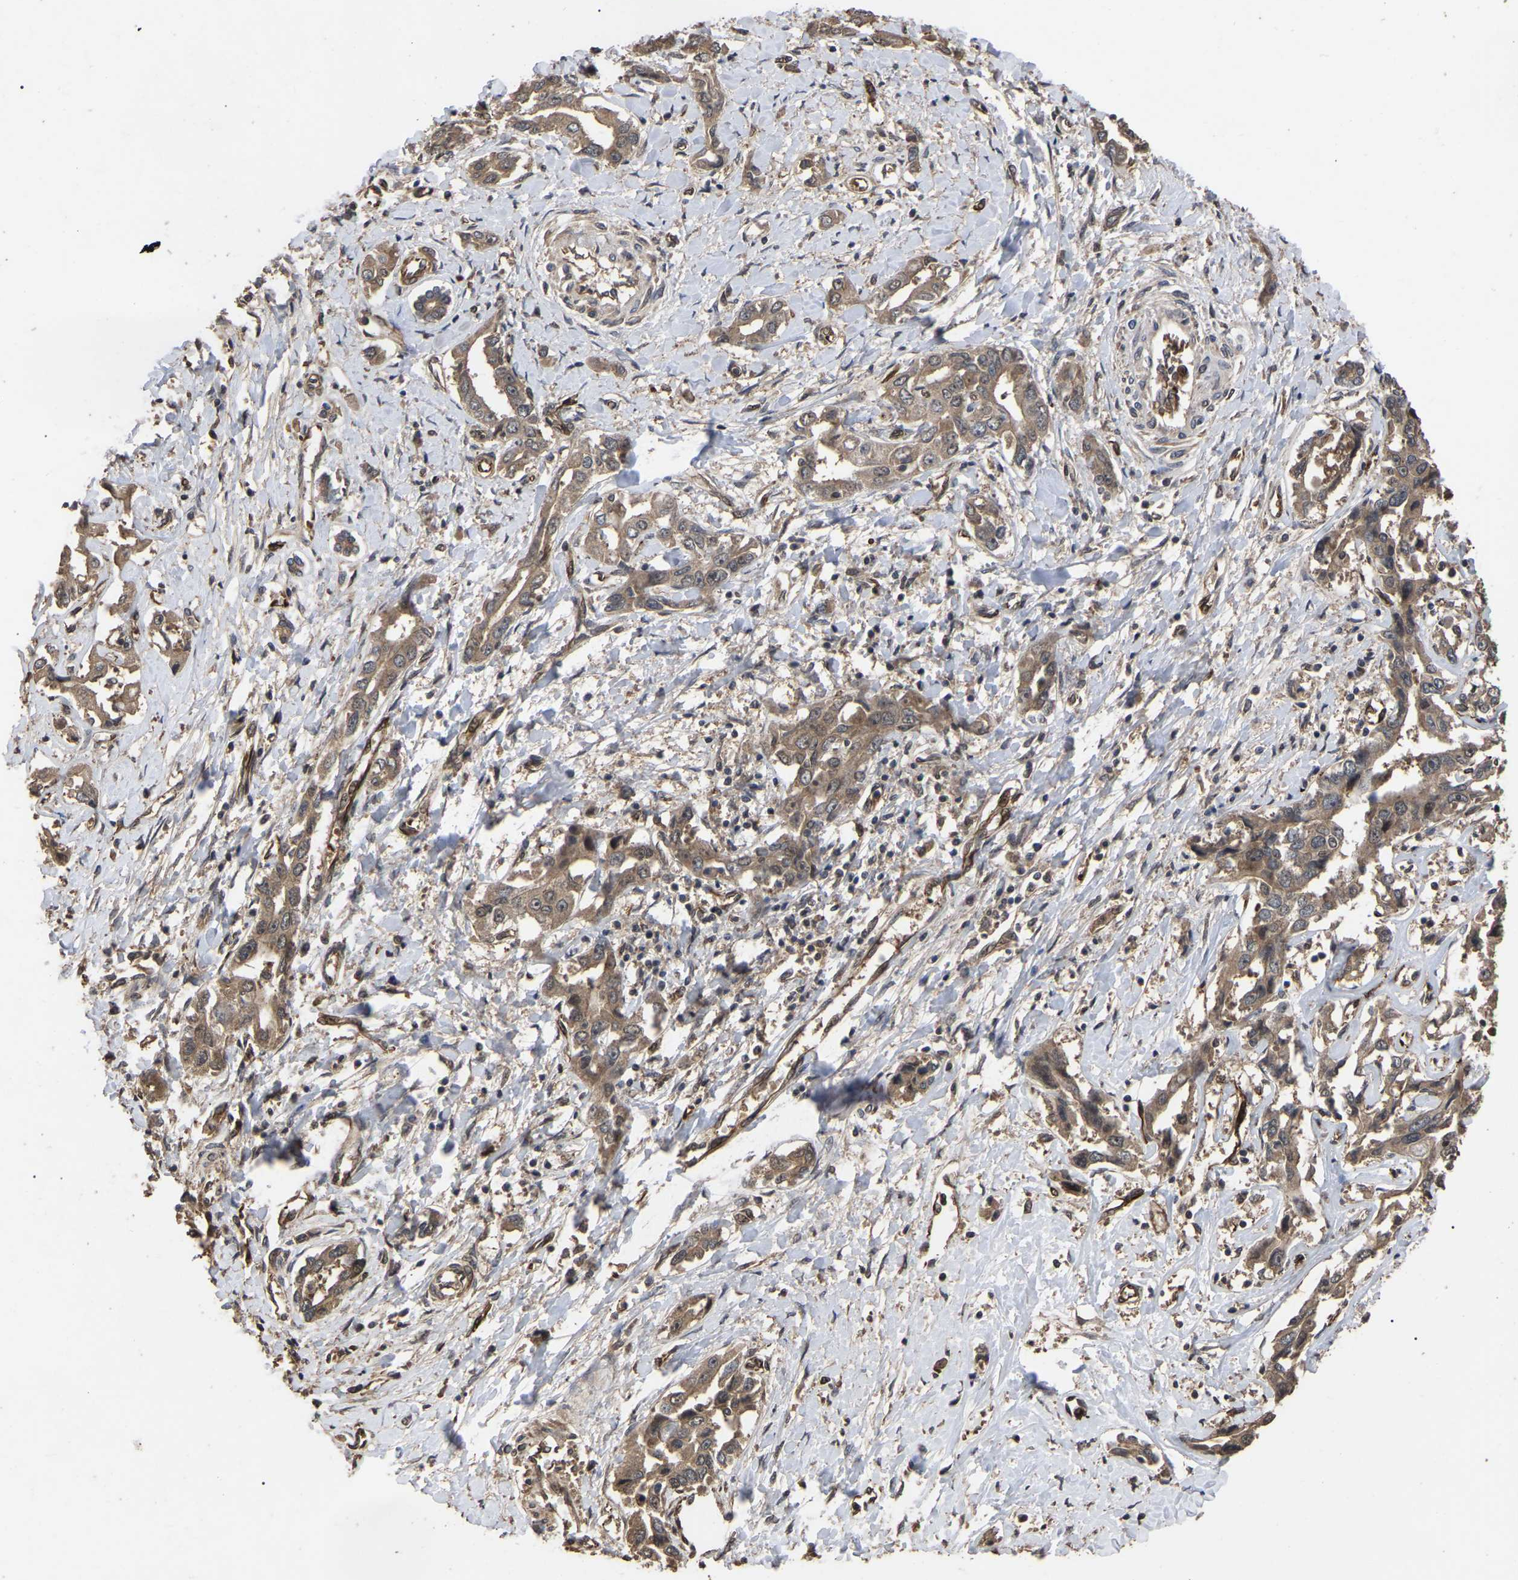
{"staining": {"intensity": "moderate", "quantity": ">75%", "location": "cytoplasmic/membranous"}, "tissue": "liver cancer", "cell_type": "Tumor cells", "image_type": "cancer", "snomed": [{"axis": "morphology", "description": "Cholangiocarcinoma"}, {"axis": "topography", "description": "Liver"}], "caption": "Immunohistochemistry (DAB) staining of human liver cancer displays moderate cytoplasmic/membranous protein staining in approximately >75% of tumor cells.", "gene": "FAM161B", "patient": {"sex": "male", "age": 59}}